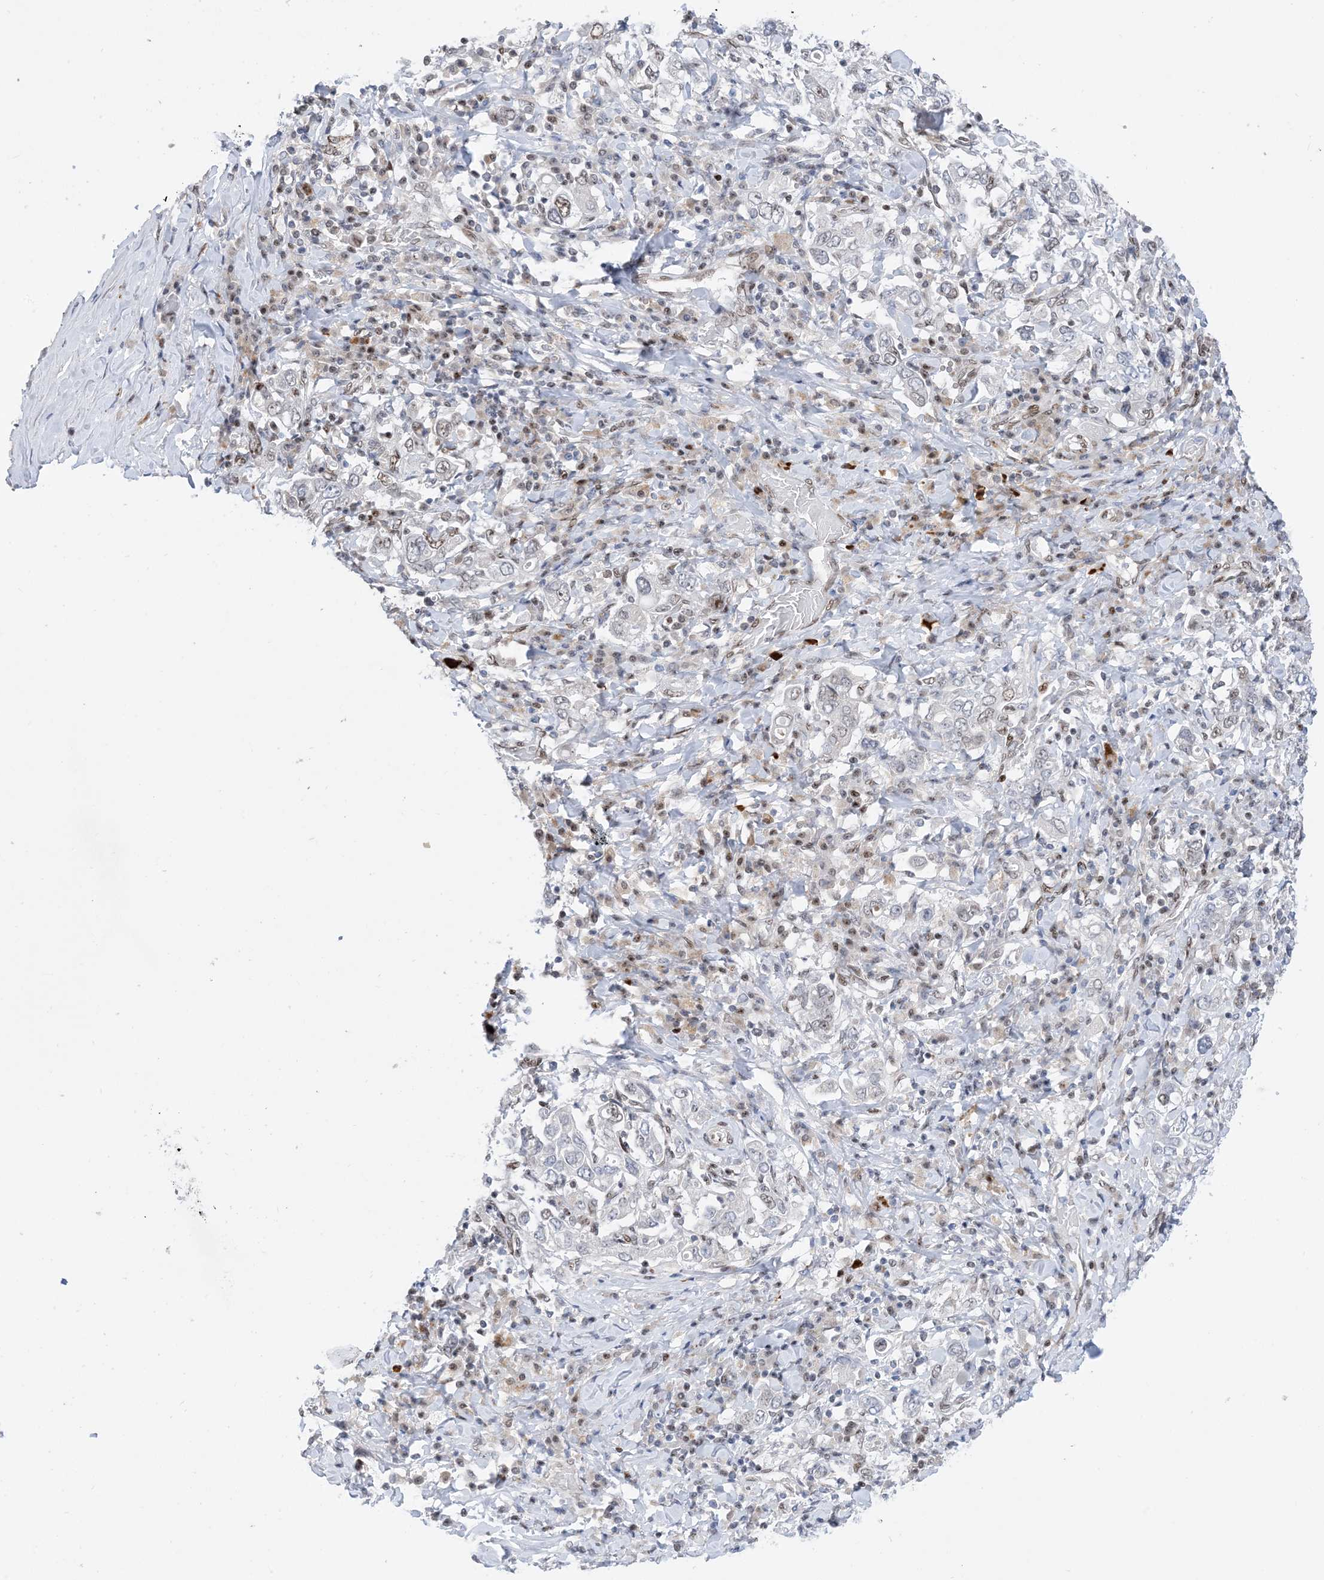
{"staining": {"intensity": "moderate", "quantity": "<25%", "location": "nuclear"}, "tissue": "stomach cancer", "cell_type": "Tumor cells", "image_type": "cancer", "snomed": [{"axis": "morphology", "description": "Adenocarcinoma, NOS"}, {"axis": "topography", "description": "Stomach, upper"}], "caption": "Immunohistochemistry (IHC) (DAB (3,3'-diaminobenzidine)) staining of adenocarcinoma (stomach) displays moderate nuclear protein expression in about <25% of tumor cells.", "gene": "TSPYL1", "patient": {"sex": "male", "age": 62}}